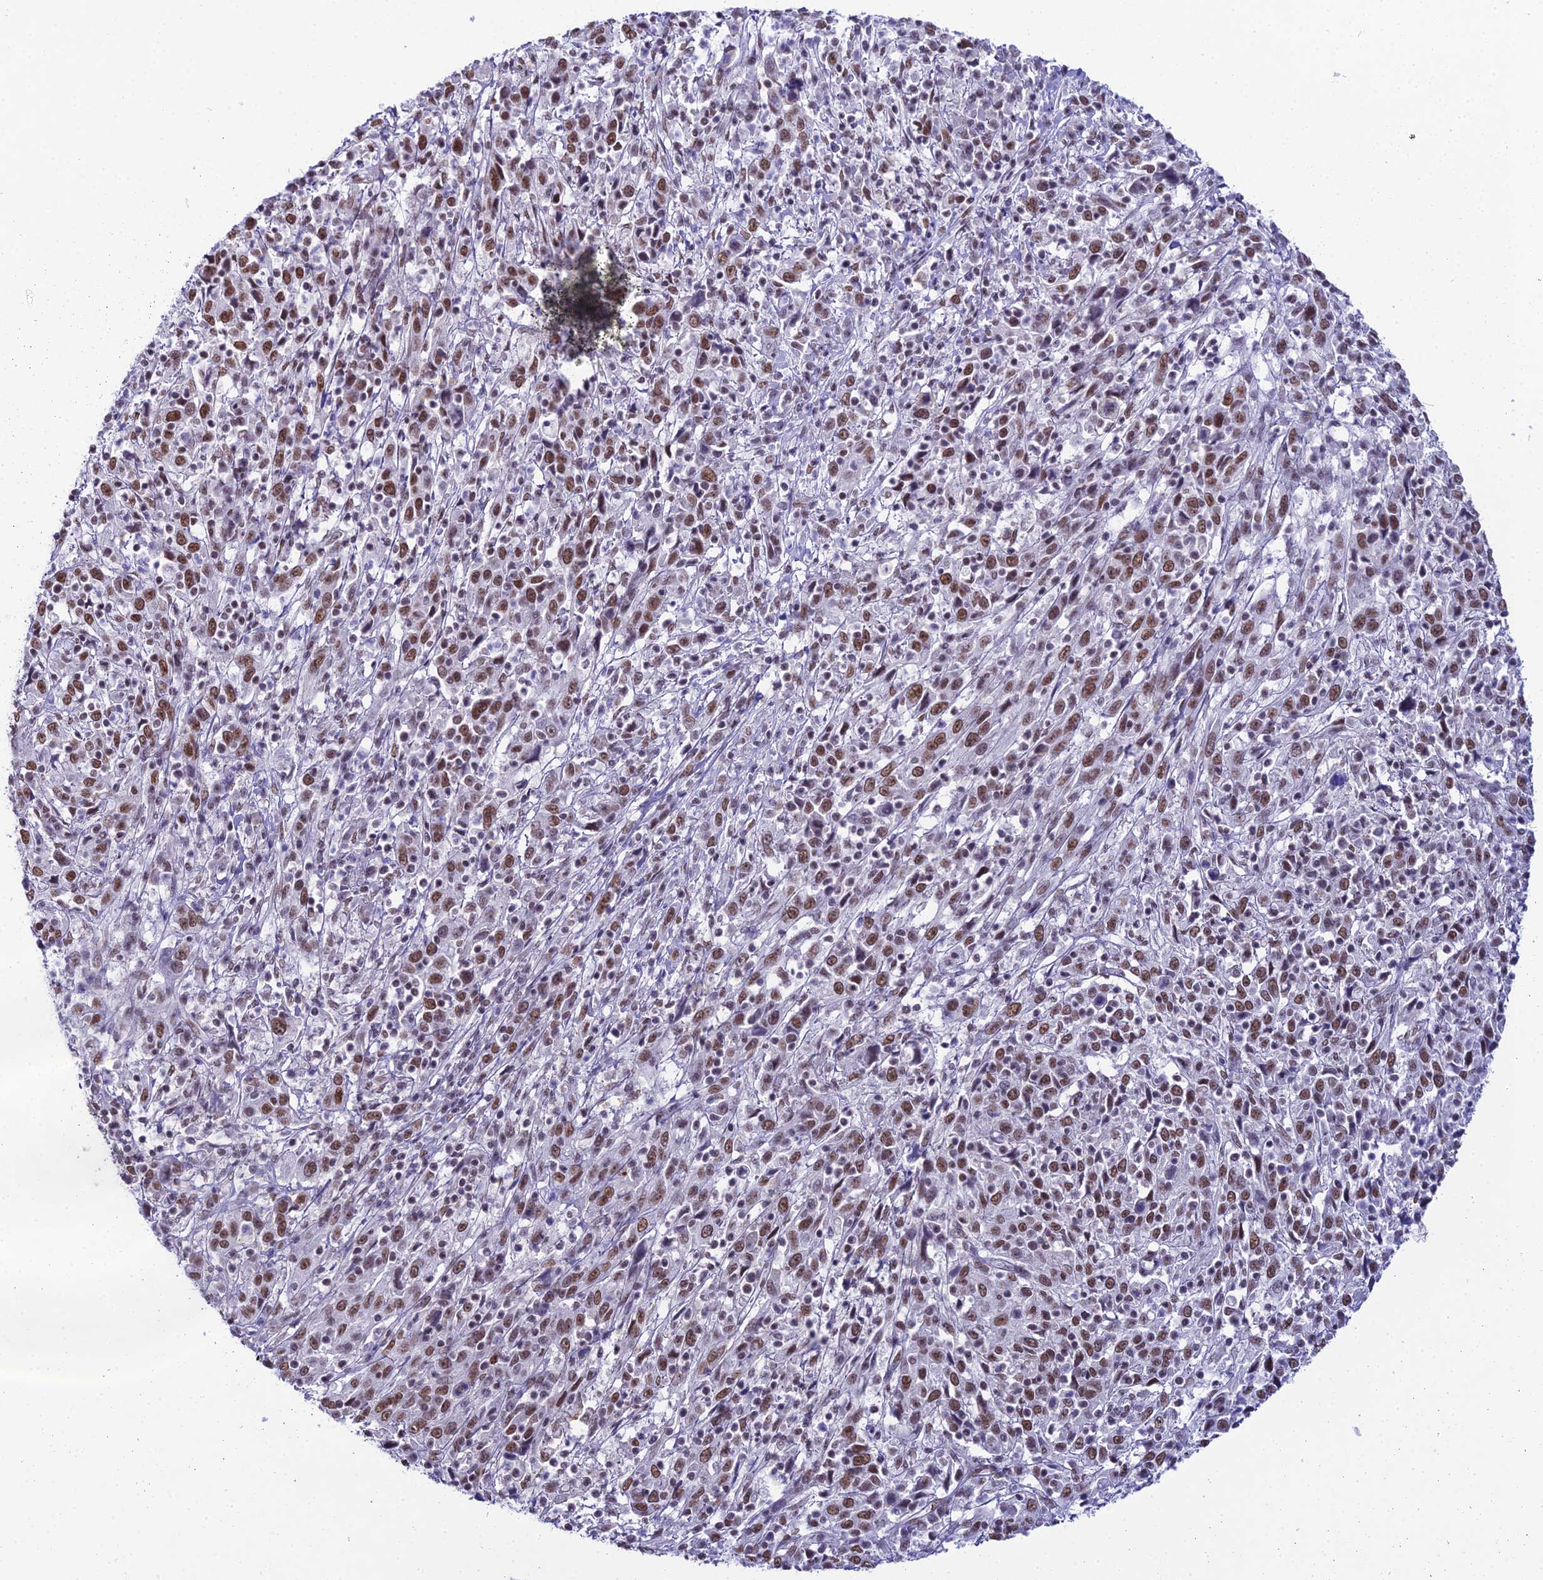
{"staining": {"intensity": "moderate", "quantity": ">75%", "location": "nuclear"}, "tissue": "cervical cancer", "cell_type": "Tumor cells", "image_type": "cancer", "snomed": [{"axis": "morphology", "description": "Squamous cell carcinoma, NOS"}, {"axis": "topography", "description": "Cervix"}], "caption": "A brown stain highlights moderate nuclear staining of a protein in squamous cell carcinoma (cervical) tumor cells.", "gene": "RBM12", "patient": {"sex": "female", "age": 46}}